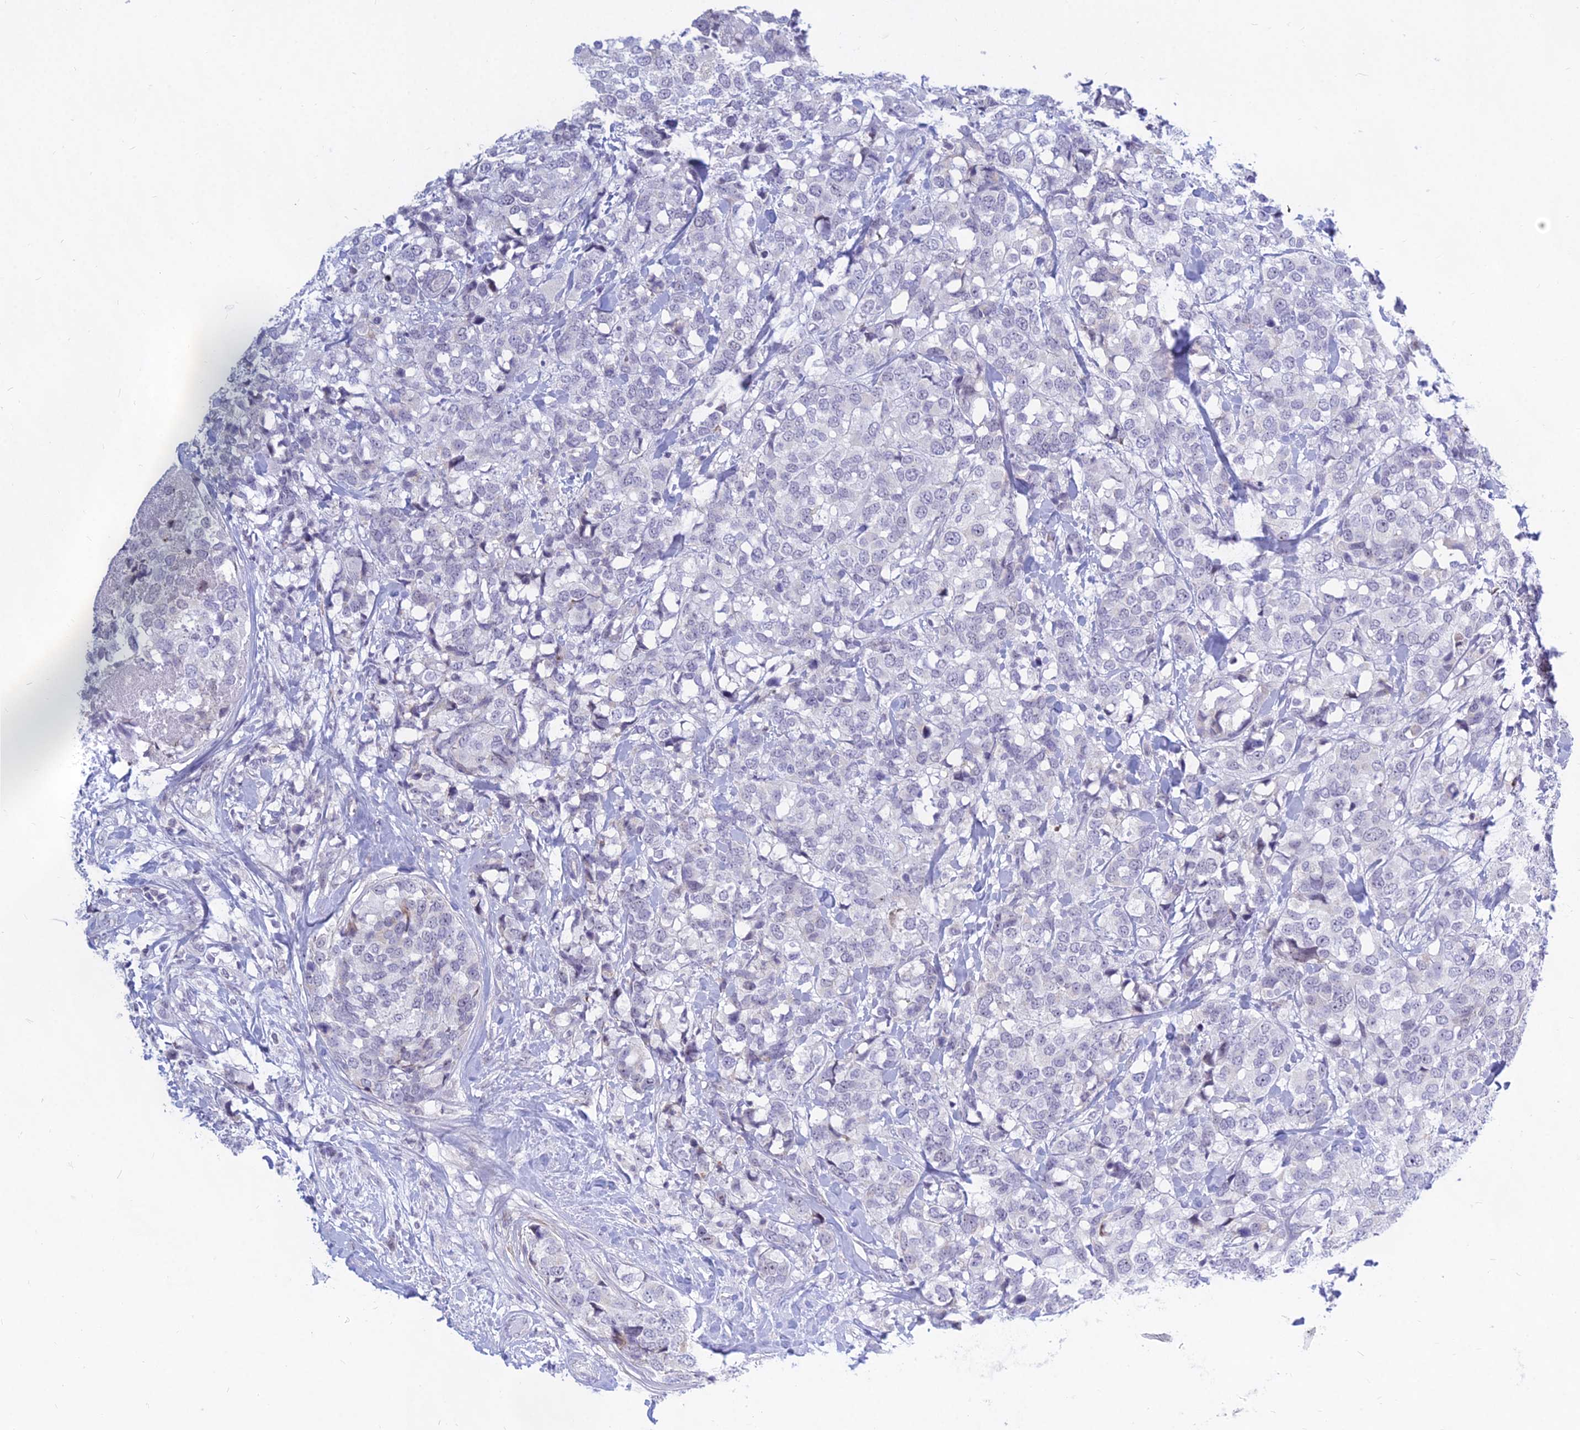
{"staining": {"intensity": "negative", "quantity": "none", "location": "none"}, "tissue": "breast cancer", "cell_type": "Tumor cells", "image_type": "cancer", "snomed": [{"axis": "morphology", "description": "Lobular carcinoma"}, {"axis": "topography", "description": "Breast"}], "caption": "High power microscopy micrograph of an IHC image of lobular carcinoma (breast), revealing no significant positivity in tumor cells.", "gene": "KRR1", "patient": {"sex": "female", "age": 59}}